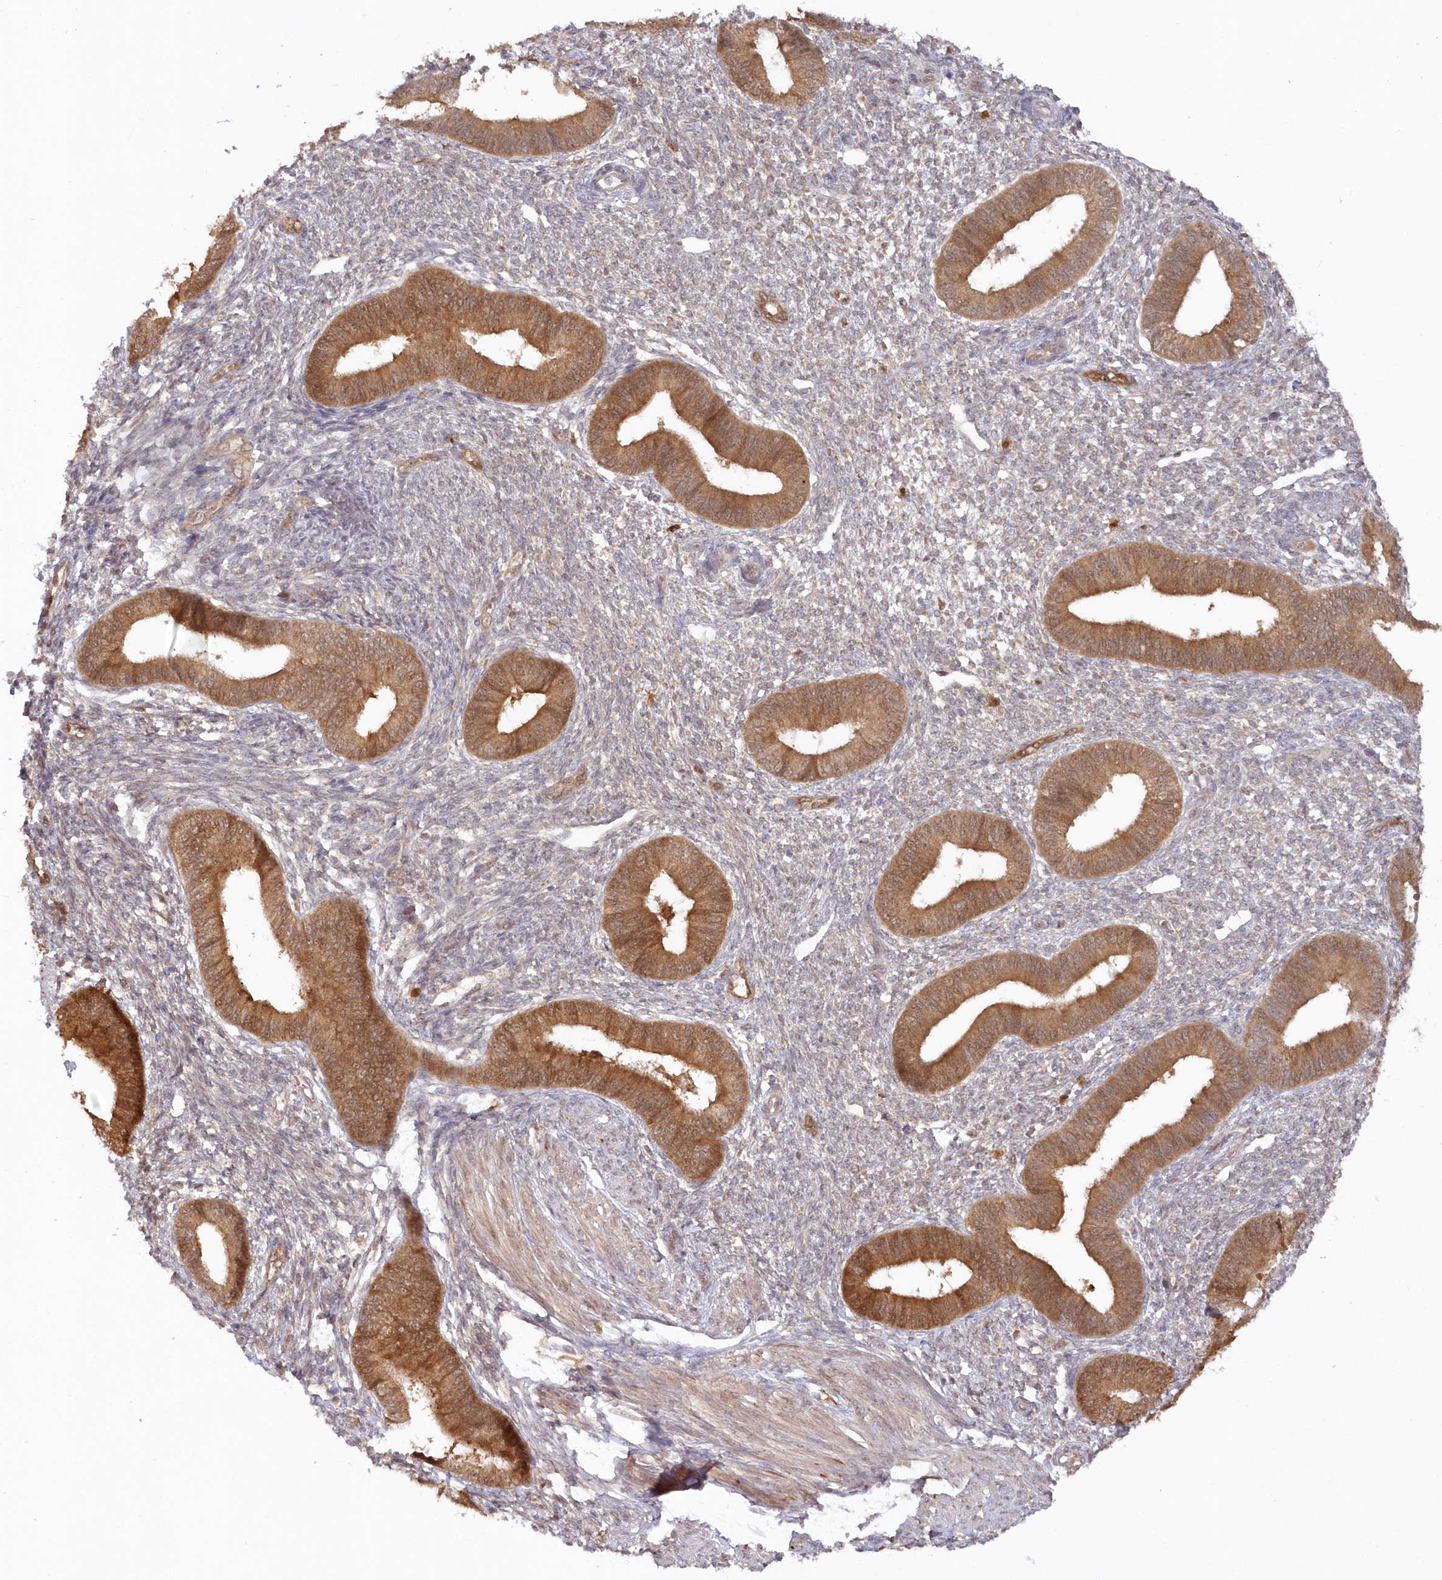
{"staining": {"intensity": "negative", "quantity": "none", "location": "none"}, "tissue": "endometrium", "cell_type": "Cells in endometrial stroma", "image_type": "normal", "snomed": [{"axis": "morphology", "description": "Normal tissue, NOS"}, {"axis": "topography", "description": "Endometrium"}], "caption": "Immunohistochemistry (IHC) histopathology image of unremarkable endometrium stained for a protein (brown), which demonstrates no expression in cells in endometrial stroma.", "gene": "GBE1", "patient": {"sex": "female", "age": 46}}